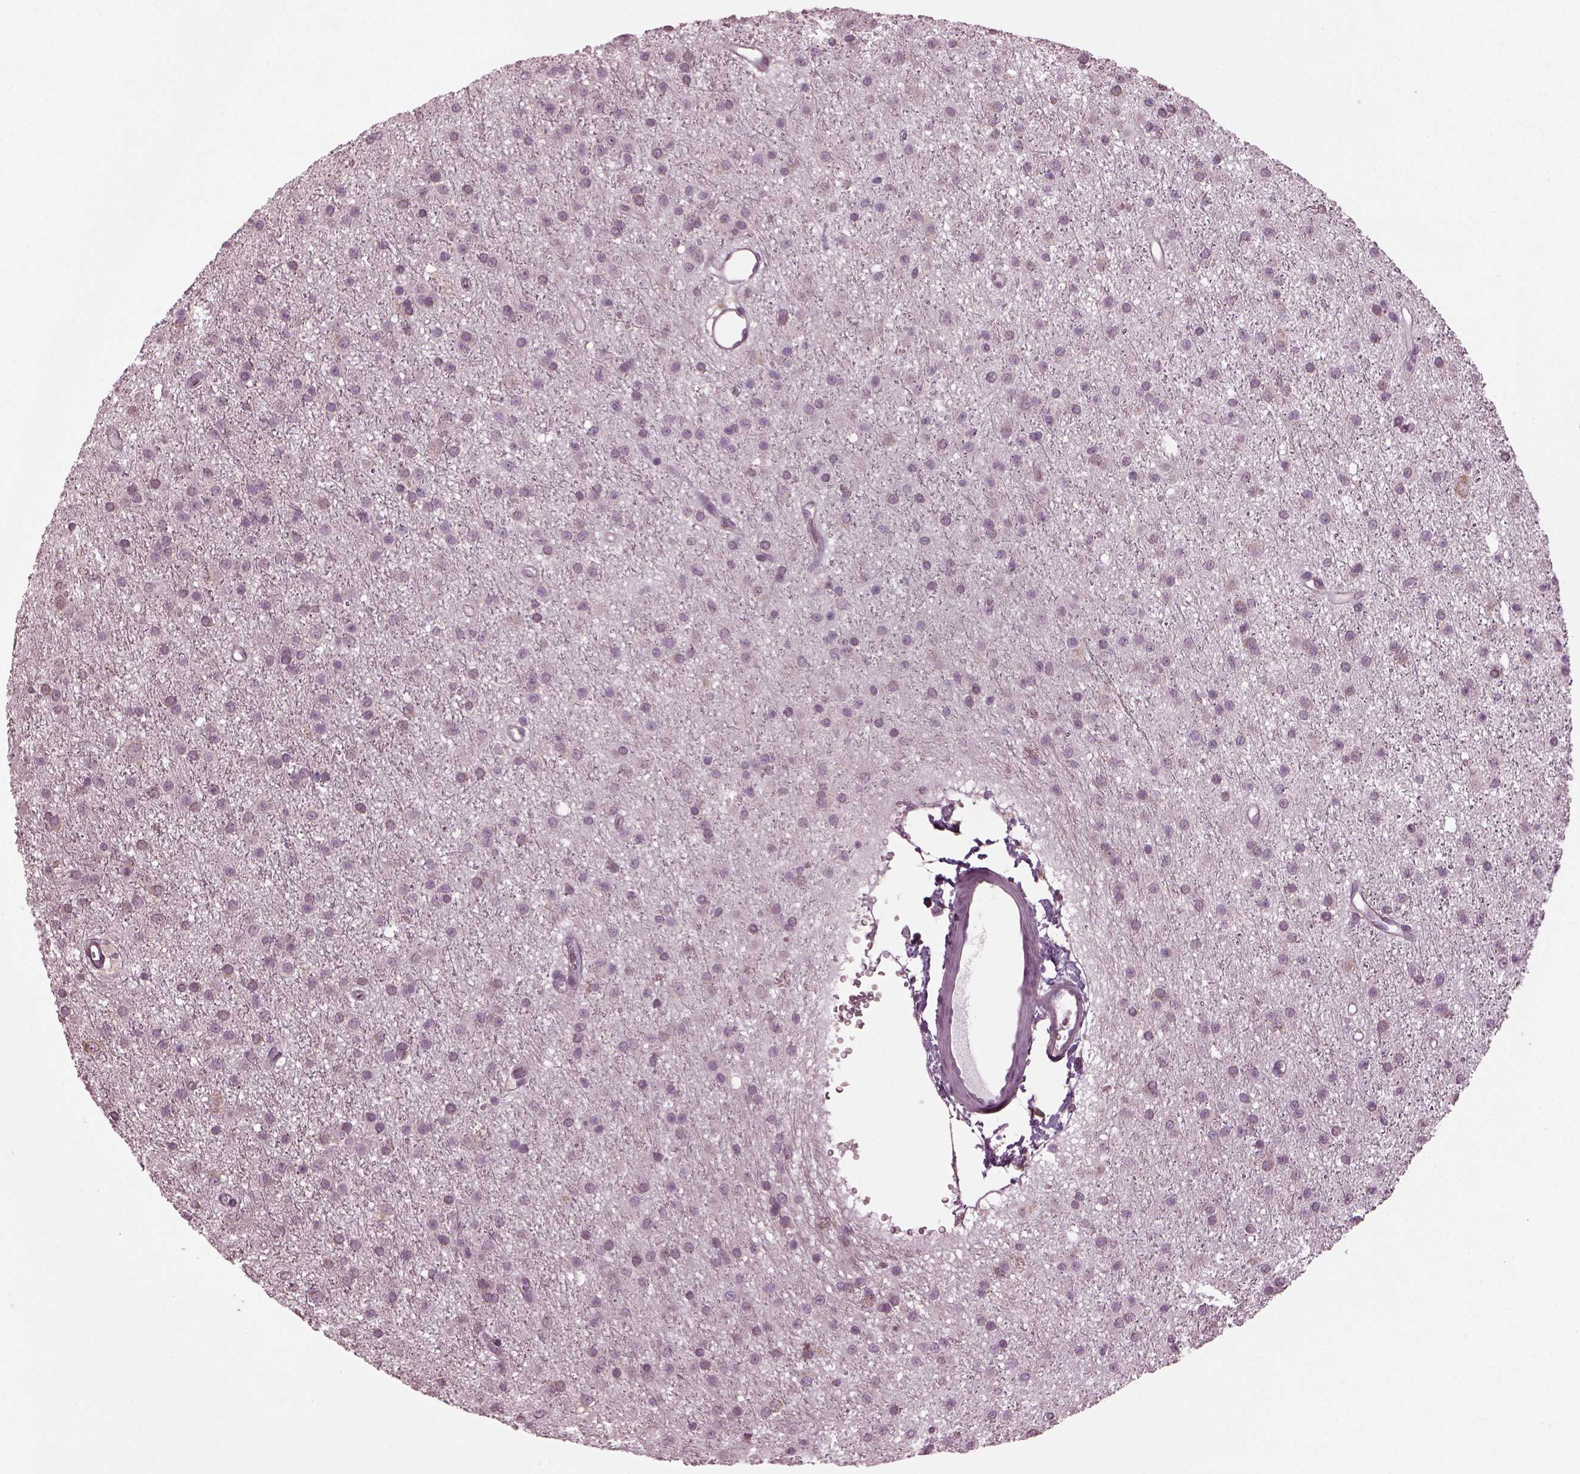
{"staining": {"intensity": "negative", "quantity": "none", "location": "none"}, "tissue": "glioma", "cell_type": "Tumor cells", "image_type": "cancer", "snomed": [{"axis": "morphology", "description": "Glioma, malignant, Low grade"}, {"axis": "topography", "description": "Brain"}], "caption": "This micrograph is of glioma stained with IHC to label a protein in brown with the nuclei are counter-stained blue. There is no positivity in tumor cells.", "gene": "CABP5", "patient": {"sex": "male", "age": 27}}